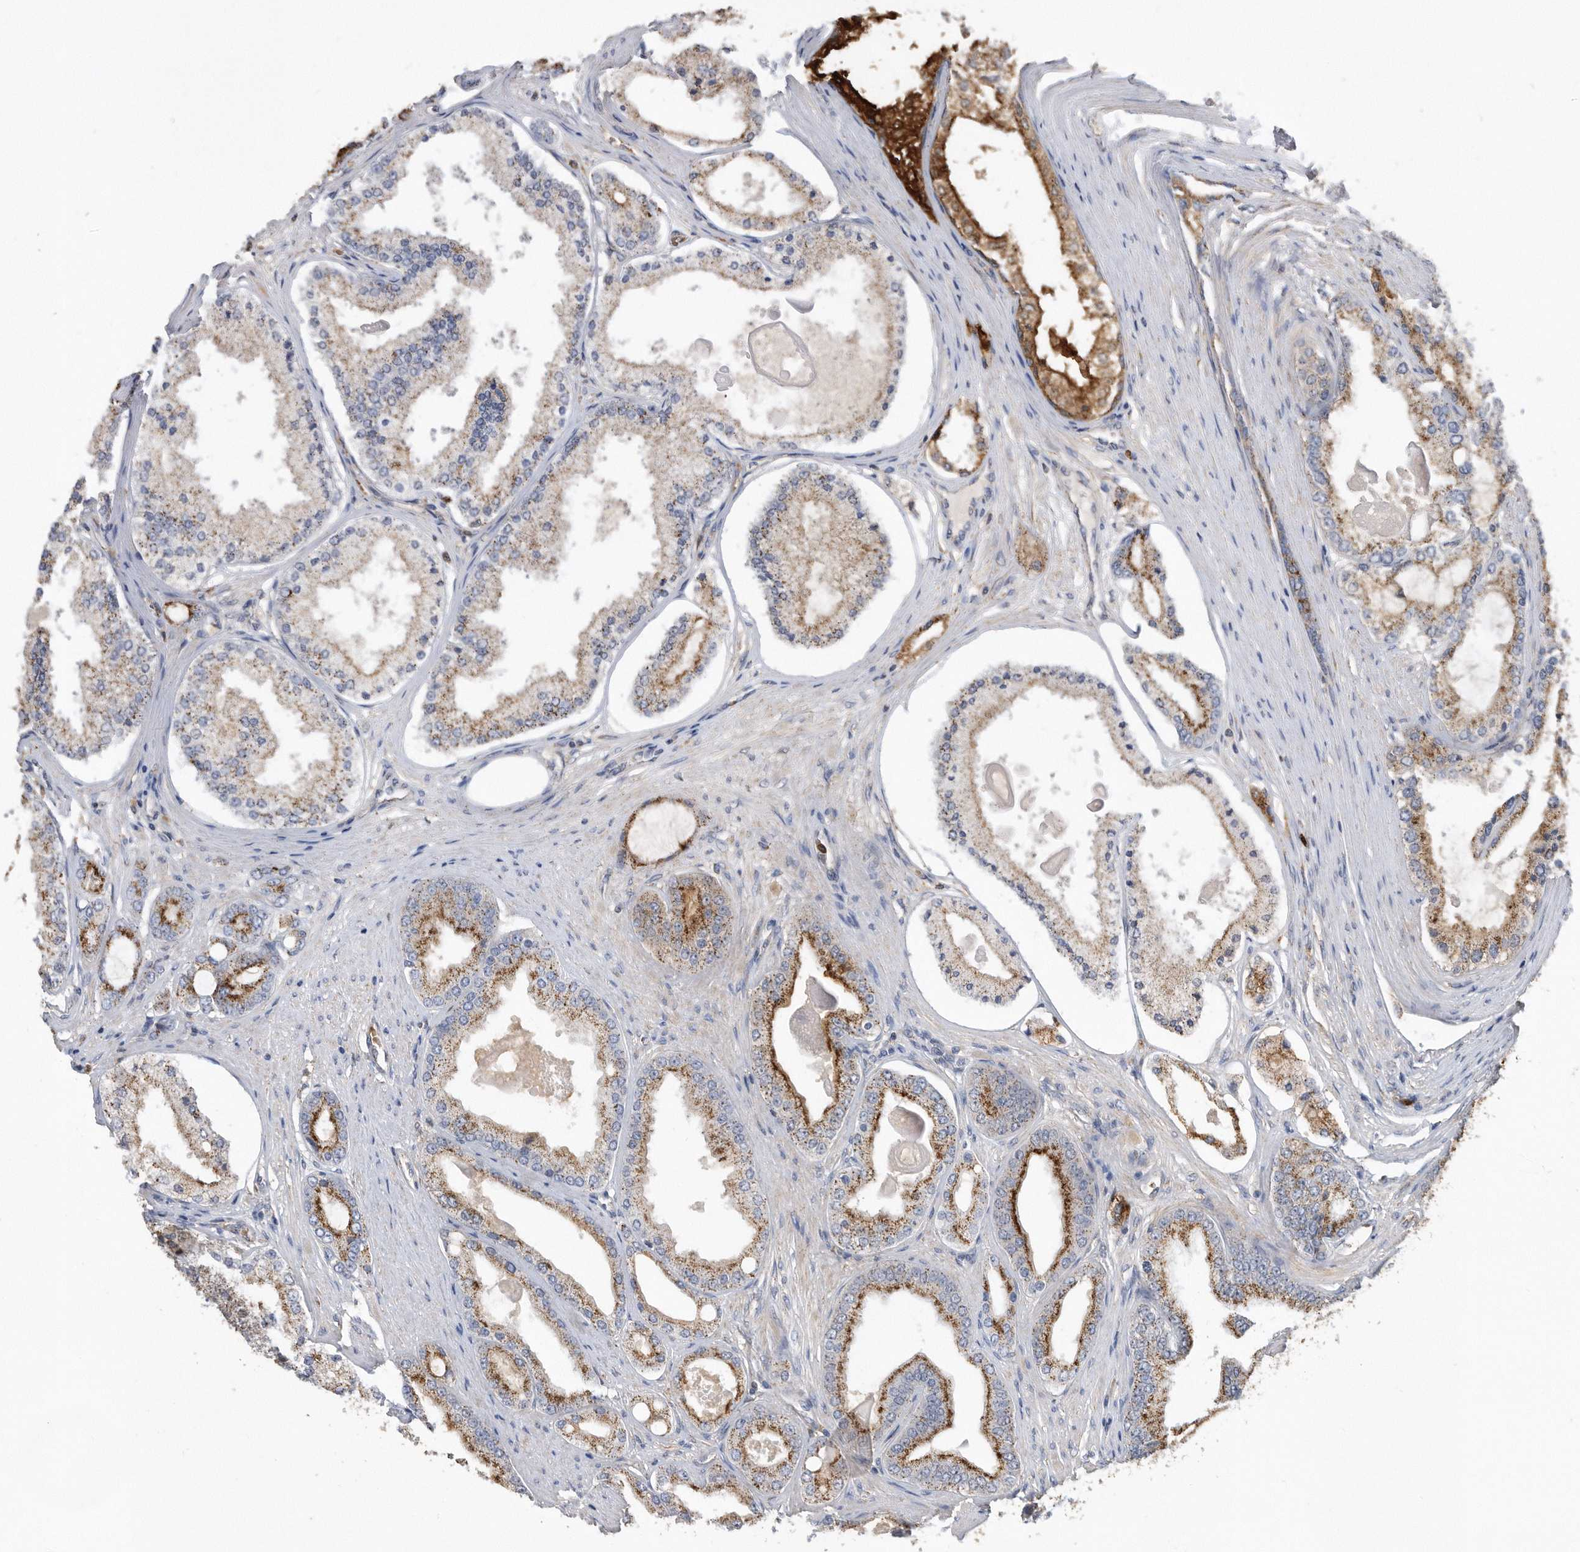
{"staining": {"intensity": "moderate", "quantity": ">75%", "location": "cytoplasmic/membranous"}, "tissue": "prostate cancer", "cell_type": "Tumor cells", "image_type": "cancer", "snomed": [{"axis": "morphology", "description": "Adenocarcinoma, High grade"}, {"axis": "topography", "description": "Prostate"}], "caption": "Protein staining of prostate cancer (high-grade adenocarcinoma) tissue shows moderate cytoplasmic/membranous staining in about >75% of tumor cells.", "gene": "CRISPLD2", "patient": {"sex": "male", "age": 60}}